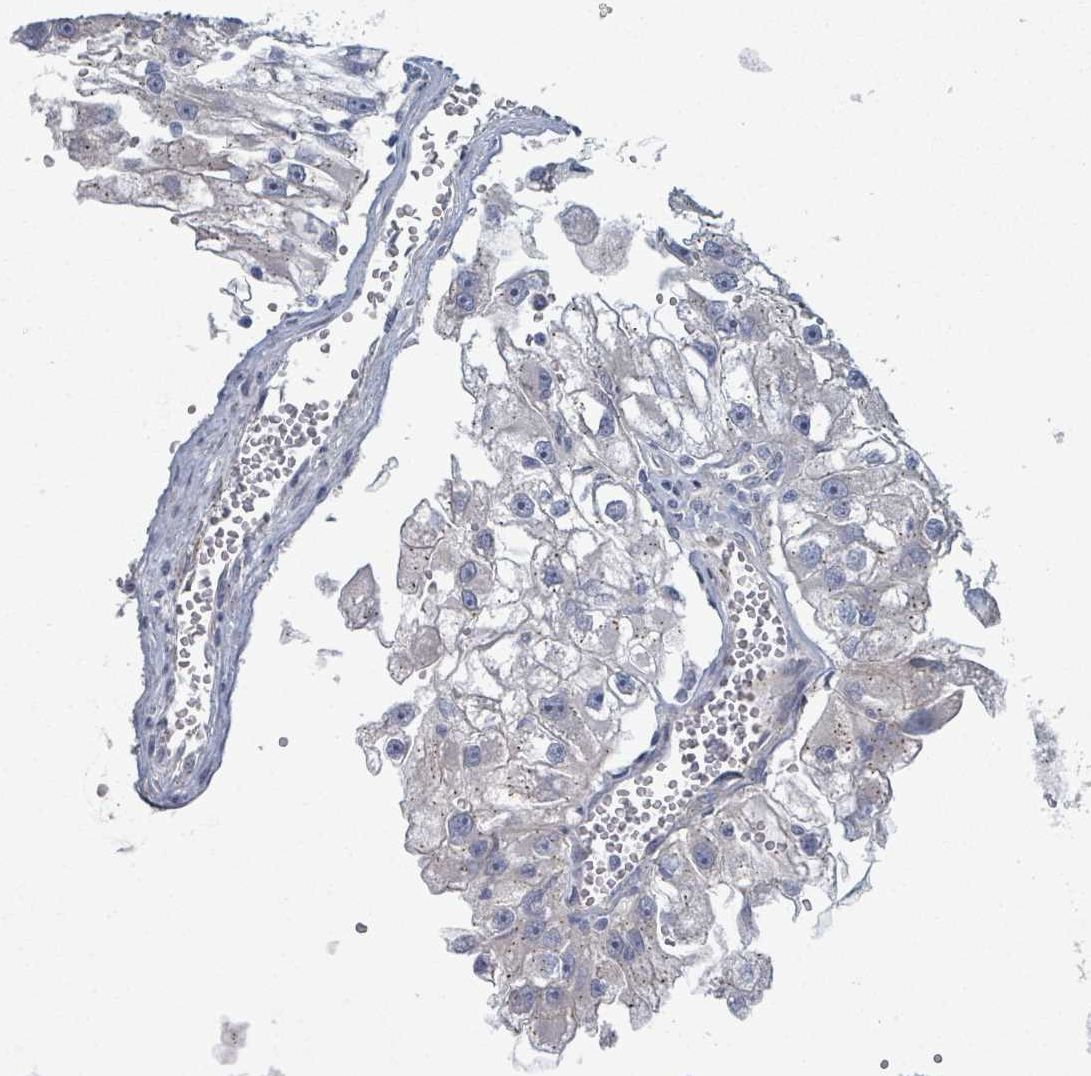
{"staining": {"intensity": "negative", "quantity": "none", "location": "none"}, "tissue": "renal cancer", "cell_type": "Tumor cells", "image_type": "cancer", "snomed": [{"axis": "morphology", "description": "Adenocarcinoma, NOS"}, {"axis": "topography", "description": "Kidney"}], "caption": "Tumor cells show no significant protein positivity in adenocarcinoma (renal).", "gene": "COL5A3", "patient": {"sex": "male", "age": 63}}